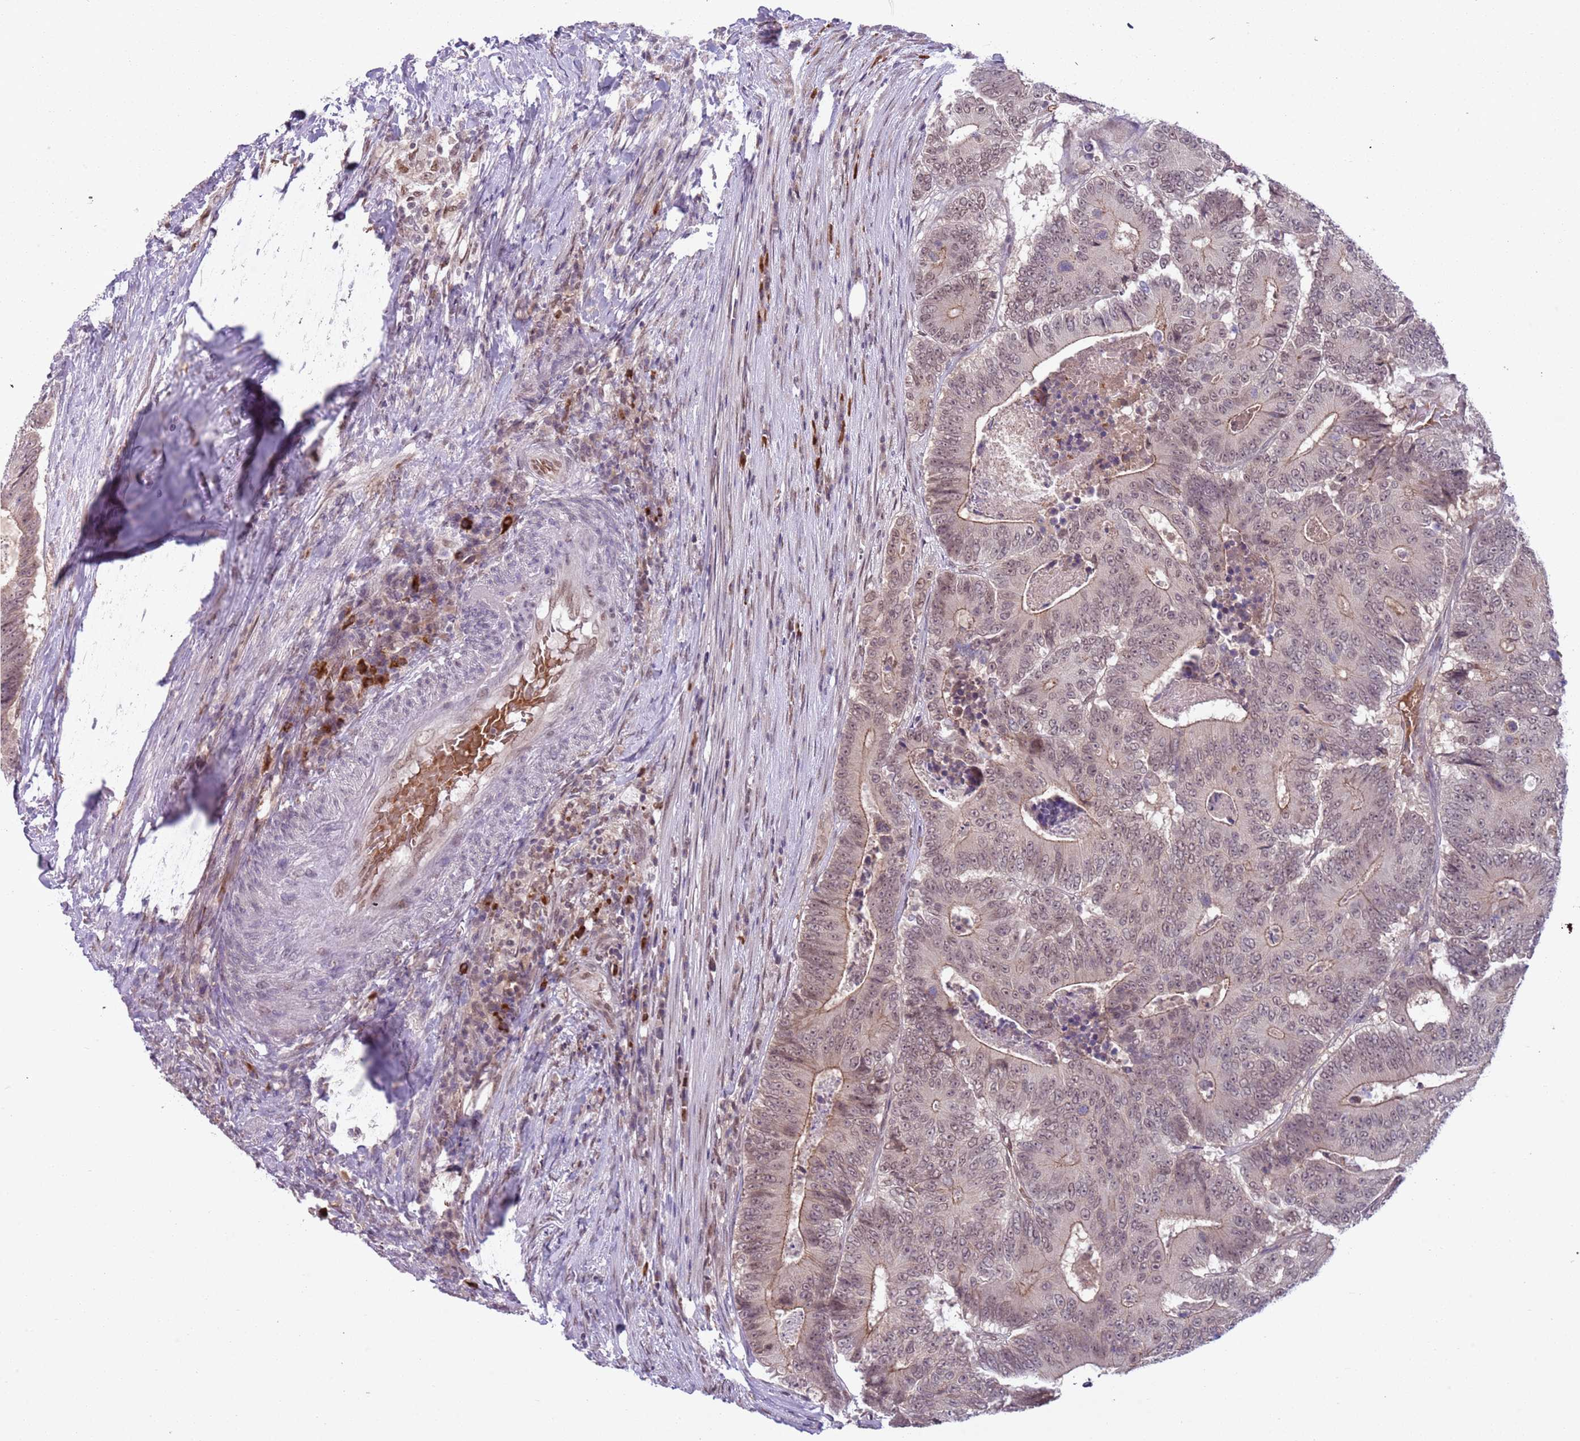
{"staining": {"intensity": "weak", "quantity": "25%-75%", "location": "cytoplasmic/membranous,nuclear"}, "tissue": "colorectal cancer", "cell_type": "Tumor cells", "image_type": "cancer", "snomed": [{"axis": "morphology", "description": "Adenocarcinoma, NOS"}, {"axis": "topography", "description": "Colon"}], "caption": "Colorectal adenocarcinoma tissue reveals weak cytoplasmic/membranous and nuclear expression in about 25%-75% of tumor cells The staining is performed using DAB (3,3'-diaminobenzidine) brown chromogen to label protein expression. The nuclei are counter-stained blue using hematoxylin.", "gene": "TM2D1", "patient": {"sex": "male", "age": 83}}